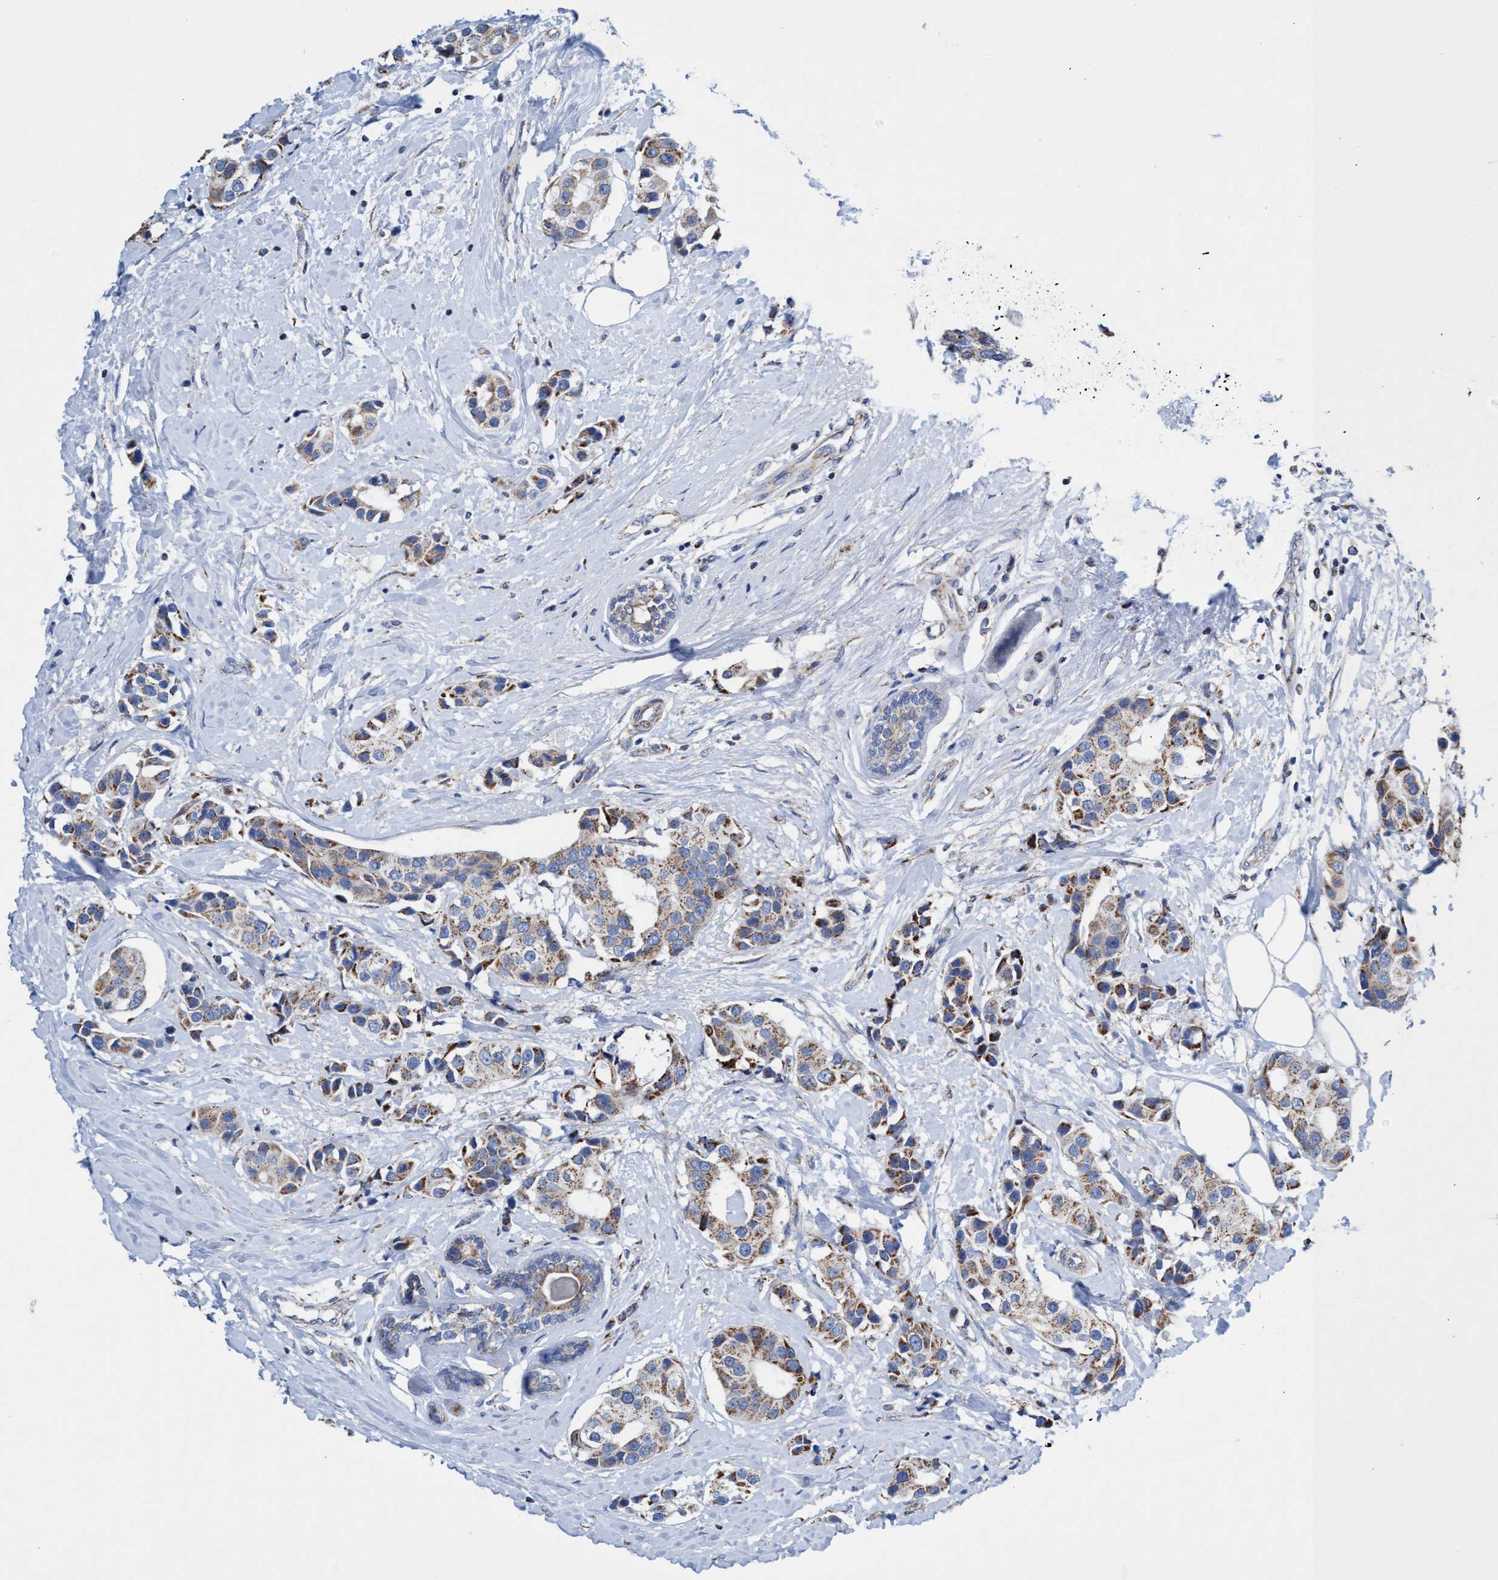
{"staining": {"intensity": "moderate", "quantity": ">75%", "location": "cytoplasmic/membranous"}, "tissue": "breast cancer", "cell_type": "Tumor cells", "image_type": "cancer", "snomed": [{"axis": "morphology", "description": "Normal tissue, NOS"}, {"axis": "morphology", "description": "Duct carcinoma"}, {"axis": "topography", "description": "Breast"}], "caption": "Immunohistochemical staining of human invasive ductal carcinoma (breast) demonstrates moderate cytoplasmic/membranous protein staining in about >75% of tumor cells.", "gene": "ZNF750", "patient": {"sex": "female", "age": 39}}